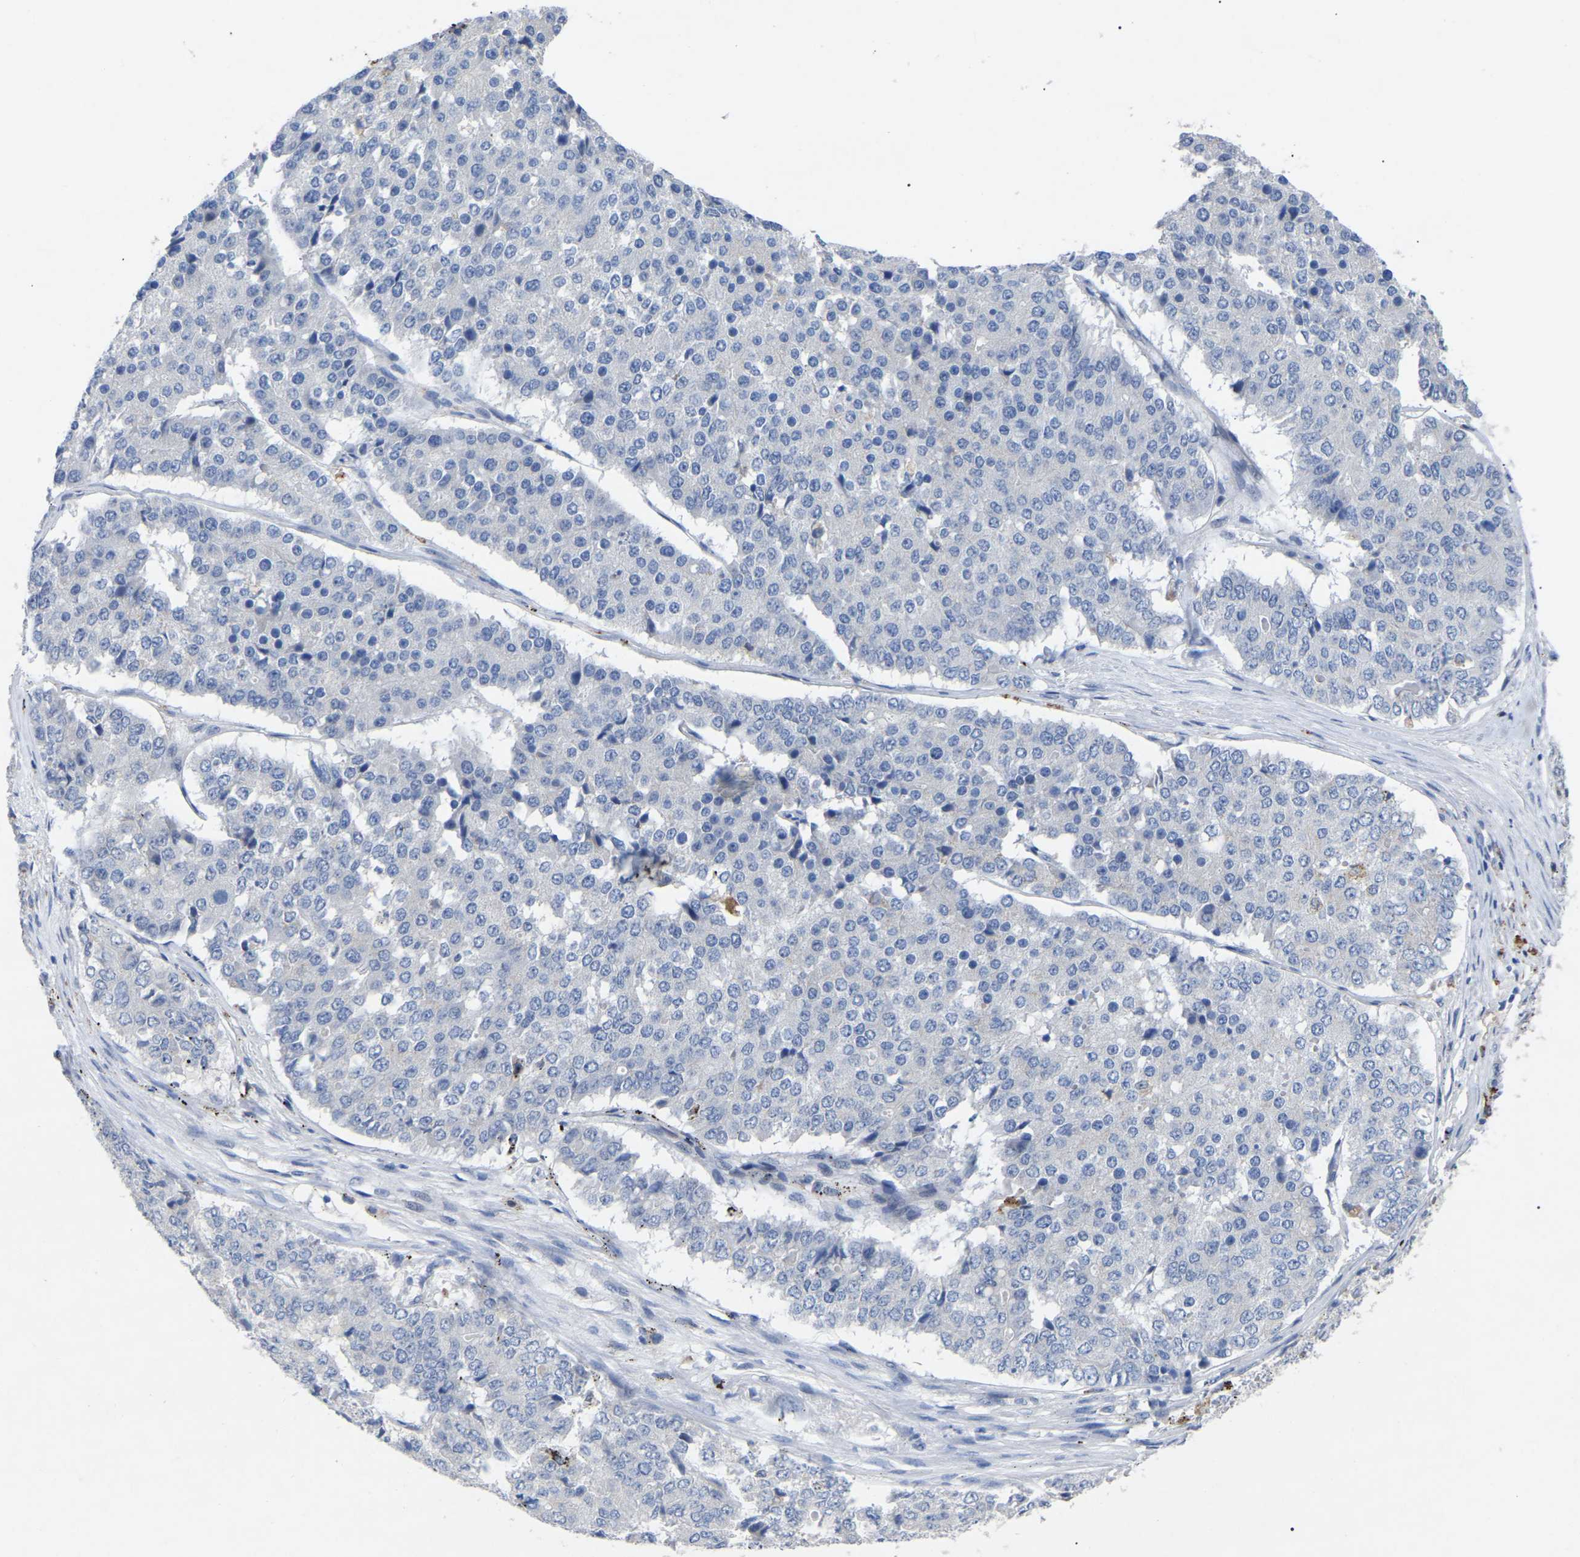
{"staining": {"intensity": "negative", "quantity": "none", "location": "none"}, "tissue": "pancreatic cancer", "cell_type": "Tumor cells", "image_type": "cancer", "snomed": [{"axis": "morphology", "description": "Adenocarcinoma, NOS"}, {"axis": "topography", "description": "Pancreas"}], "caption": "Adenocarcinoma (pancreatic) was stained to show a protein in brown. There is no significant positivity in tumor cells.", "gene": "SMPD2", "patient": {"sex": "male", "age": 50}}